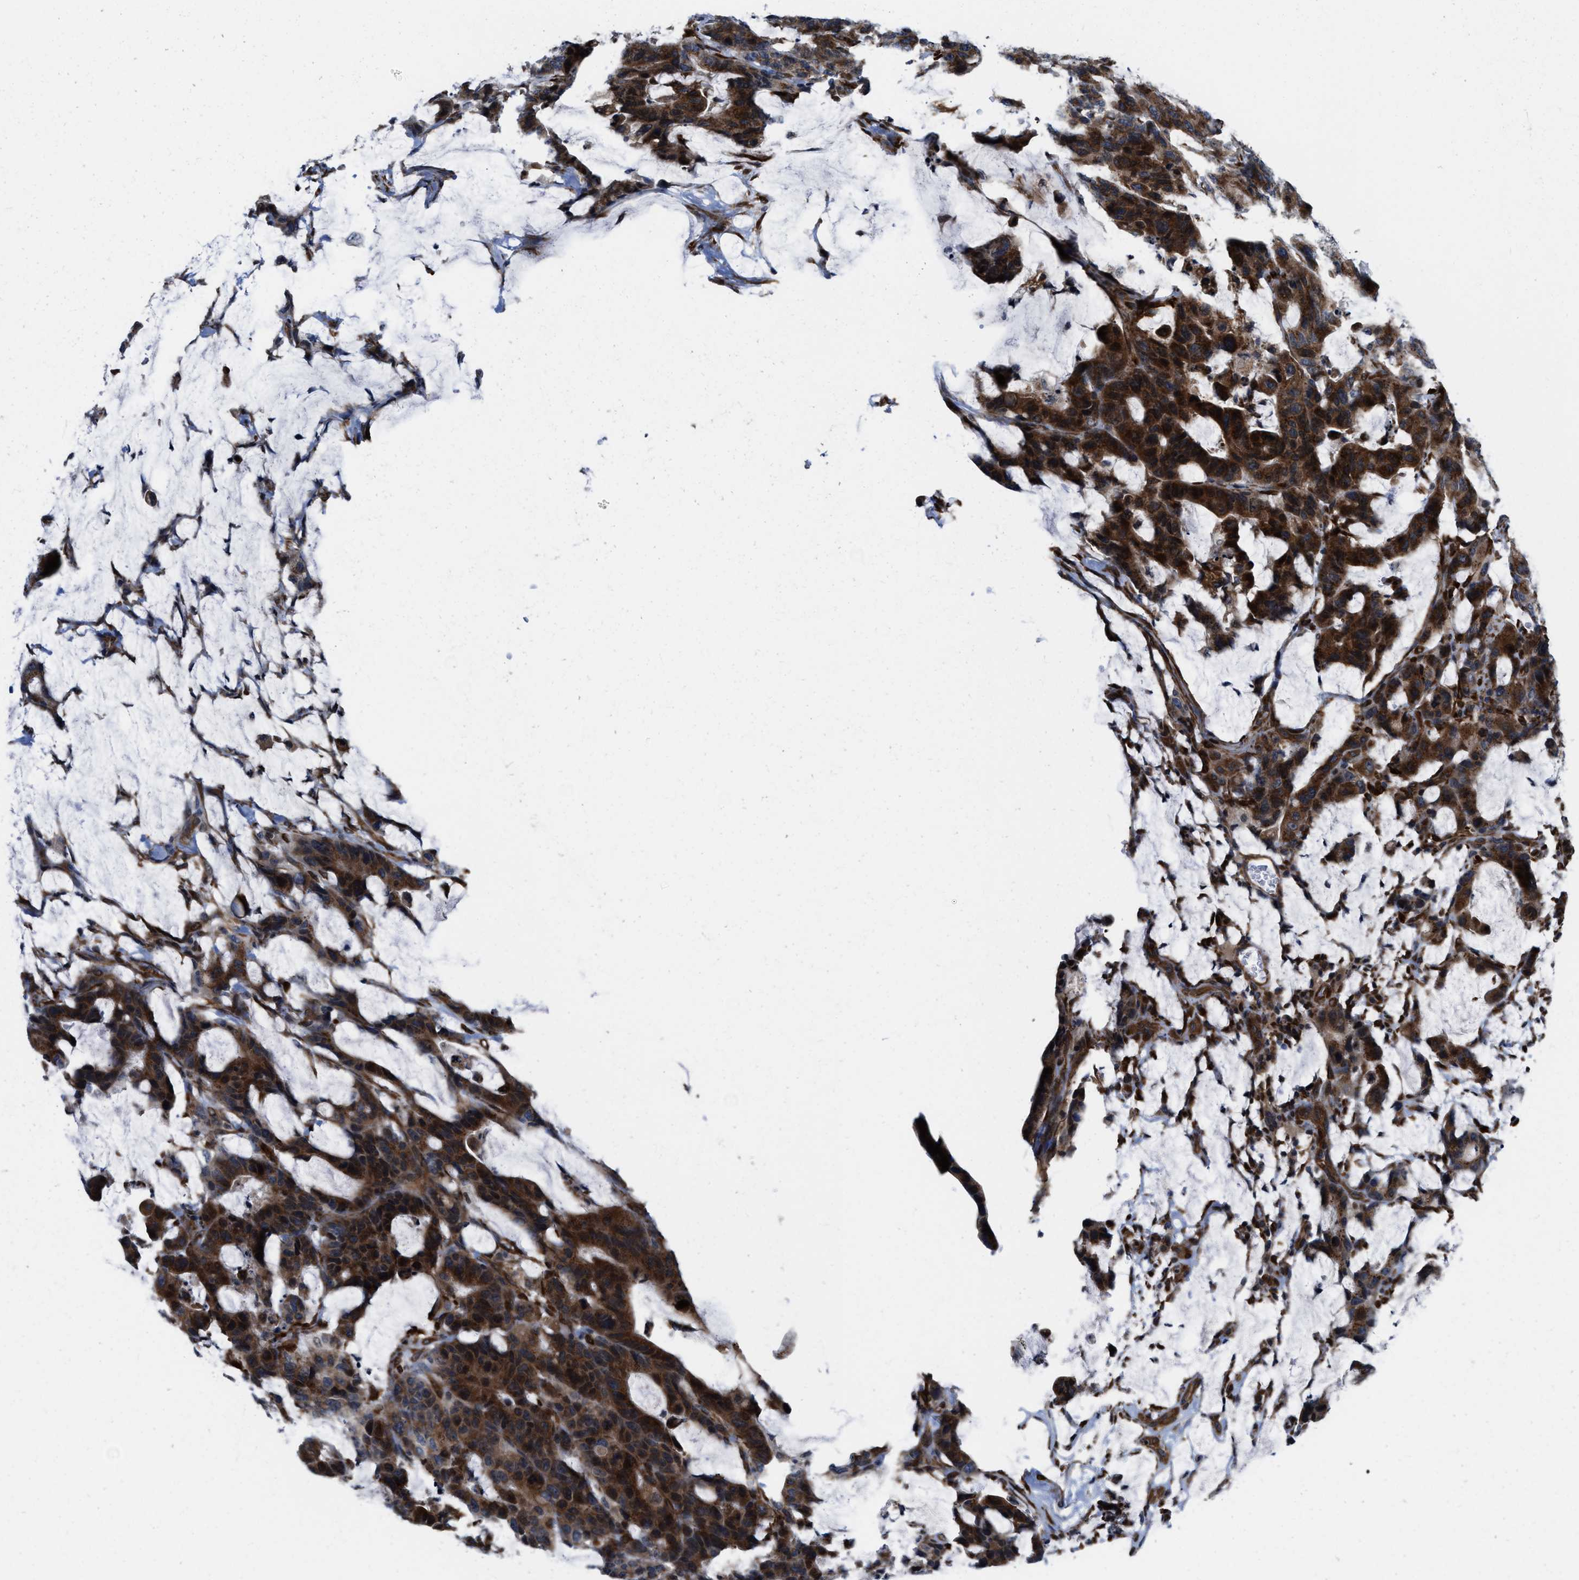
{"staining": {"intensity": "strong", "quantity": ">75%", "location": "cytoplasmic/membranous"}, "tissue": "colorectal cancer", "cell_type": "Tumor cells", "image_type": "cancer", "snomed": [{"axis": "morphology", "description": "Adenocarcinoma, NOS"}, {"axis": "topography", "description": "Colon"}], "caption": "This is an image of immunohistochemistry staining of colorectal cancer (adenocarcinoma), which shows strong expression in the cytoplasmic/membranous of tumor cells.", "gene": "TGFB1I1", "patient": {"sex": "male", "age": 76}}